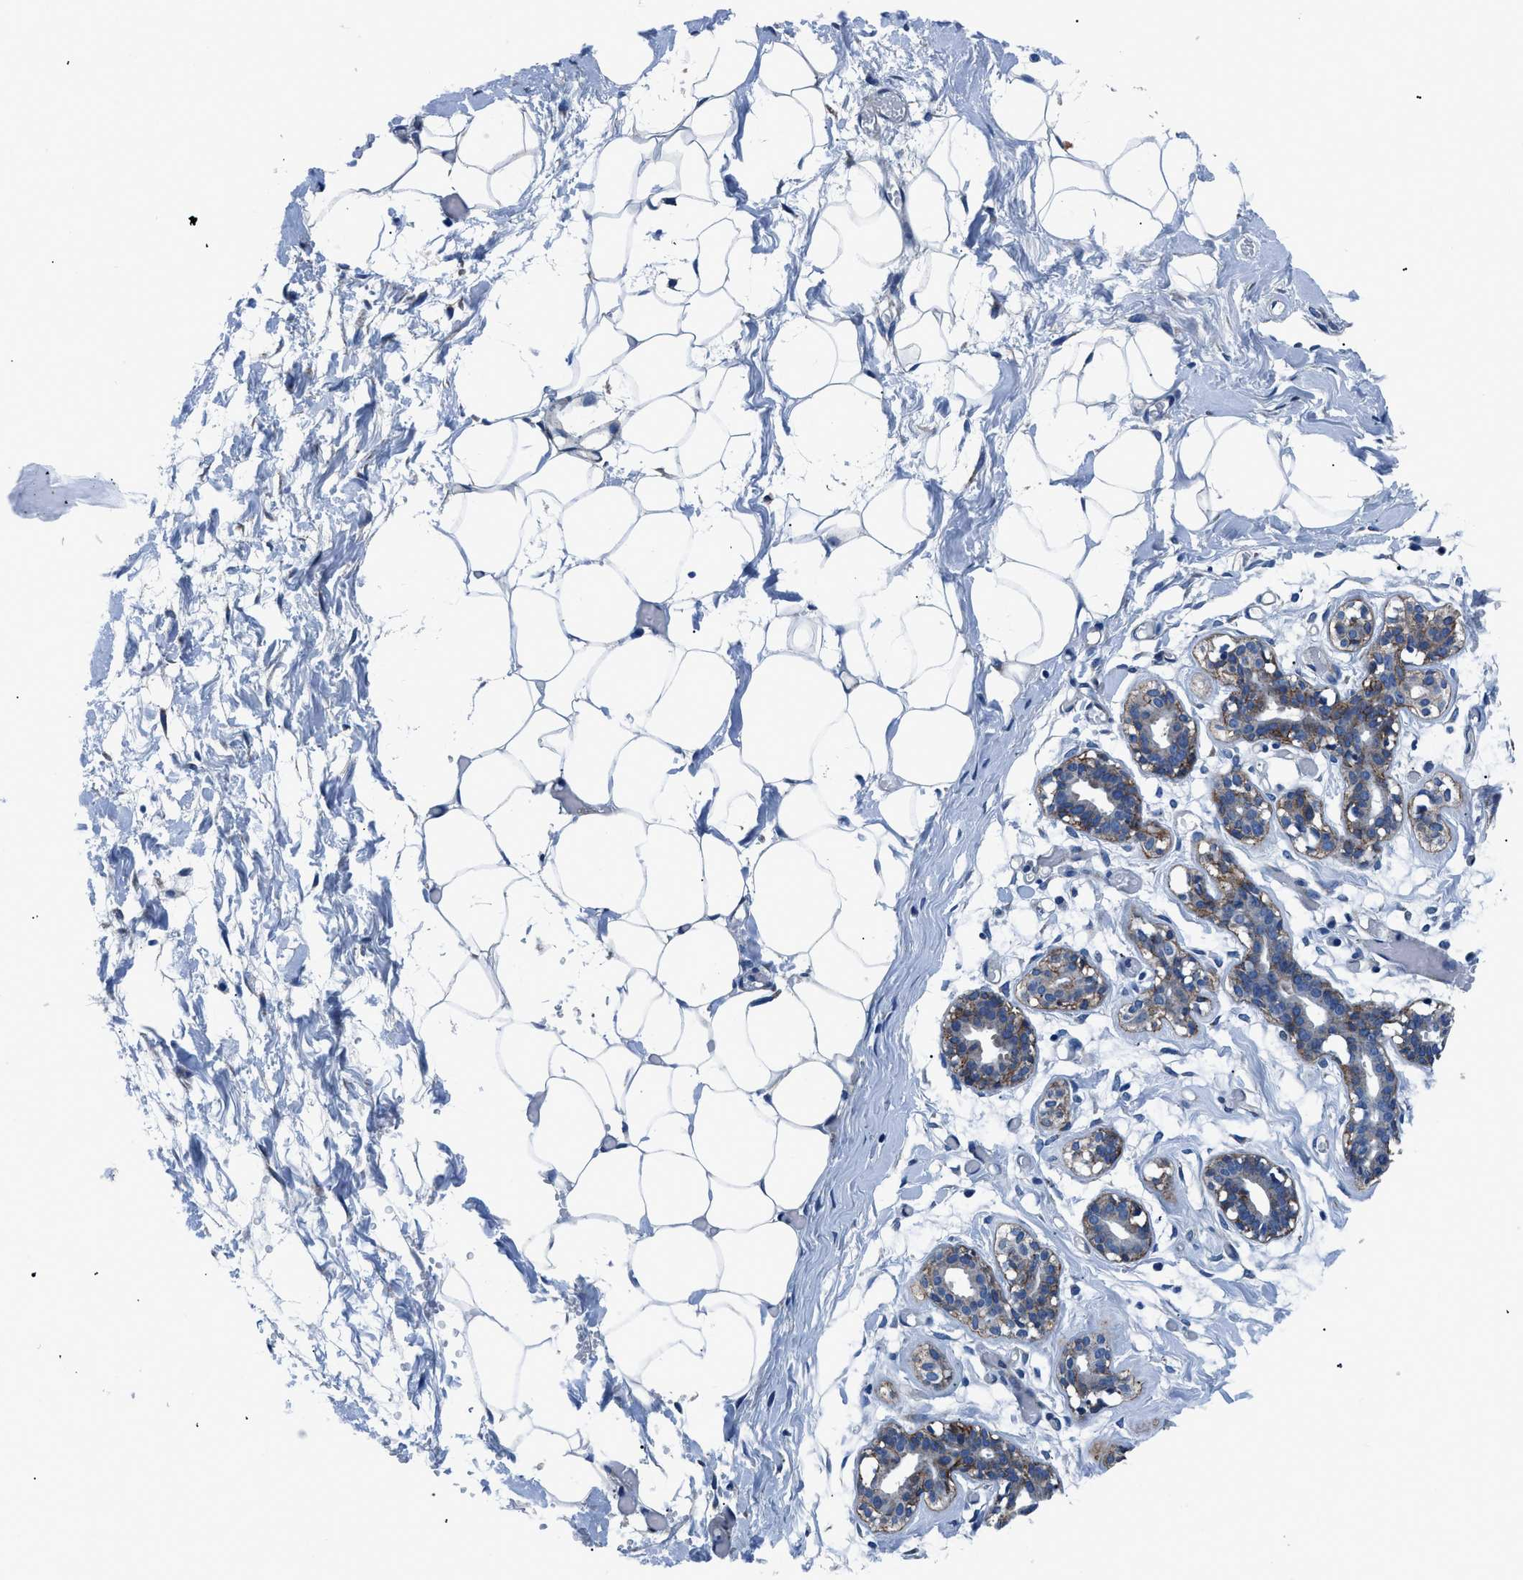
{"staining": {"intensity": "negative", "quantity": "none", "location": "none"}, "tissue": "adipose tissue", "cell_type": "Adipocytes", "image_type": "normal", "snomed": [{"axis": "morphology", "description": "Normal tissue, NOS"}, {"axis": "topography", "description": "Breast"}, {"axis": "topography", "description": "Soft tissue"}], "caption": "A high-resolution histopathology image shows immunohistochemistry staining of benign adipose tissue, which displays no significant expression in adipocytes.", "gene": "DAG1", "patient": {"sex": "female", "age": 25}}